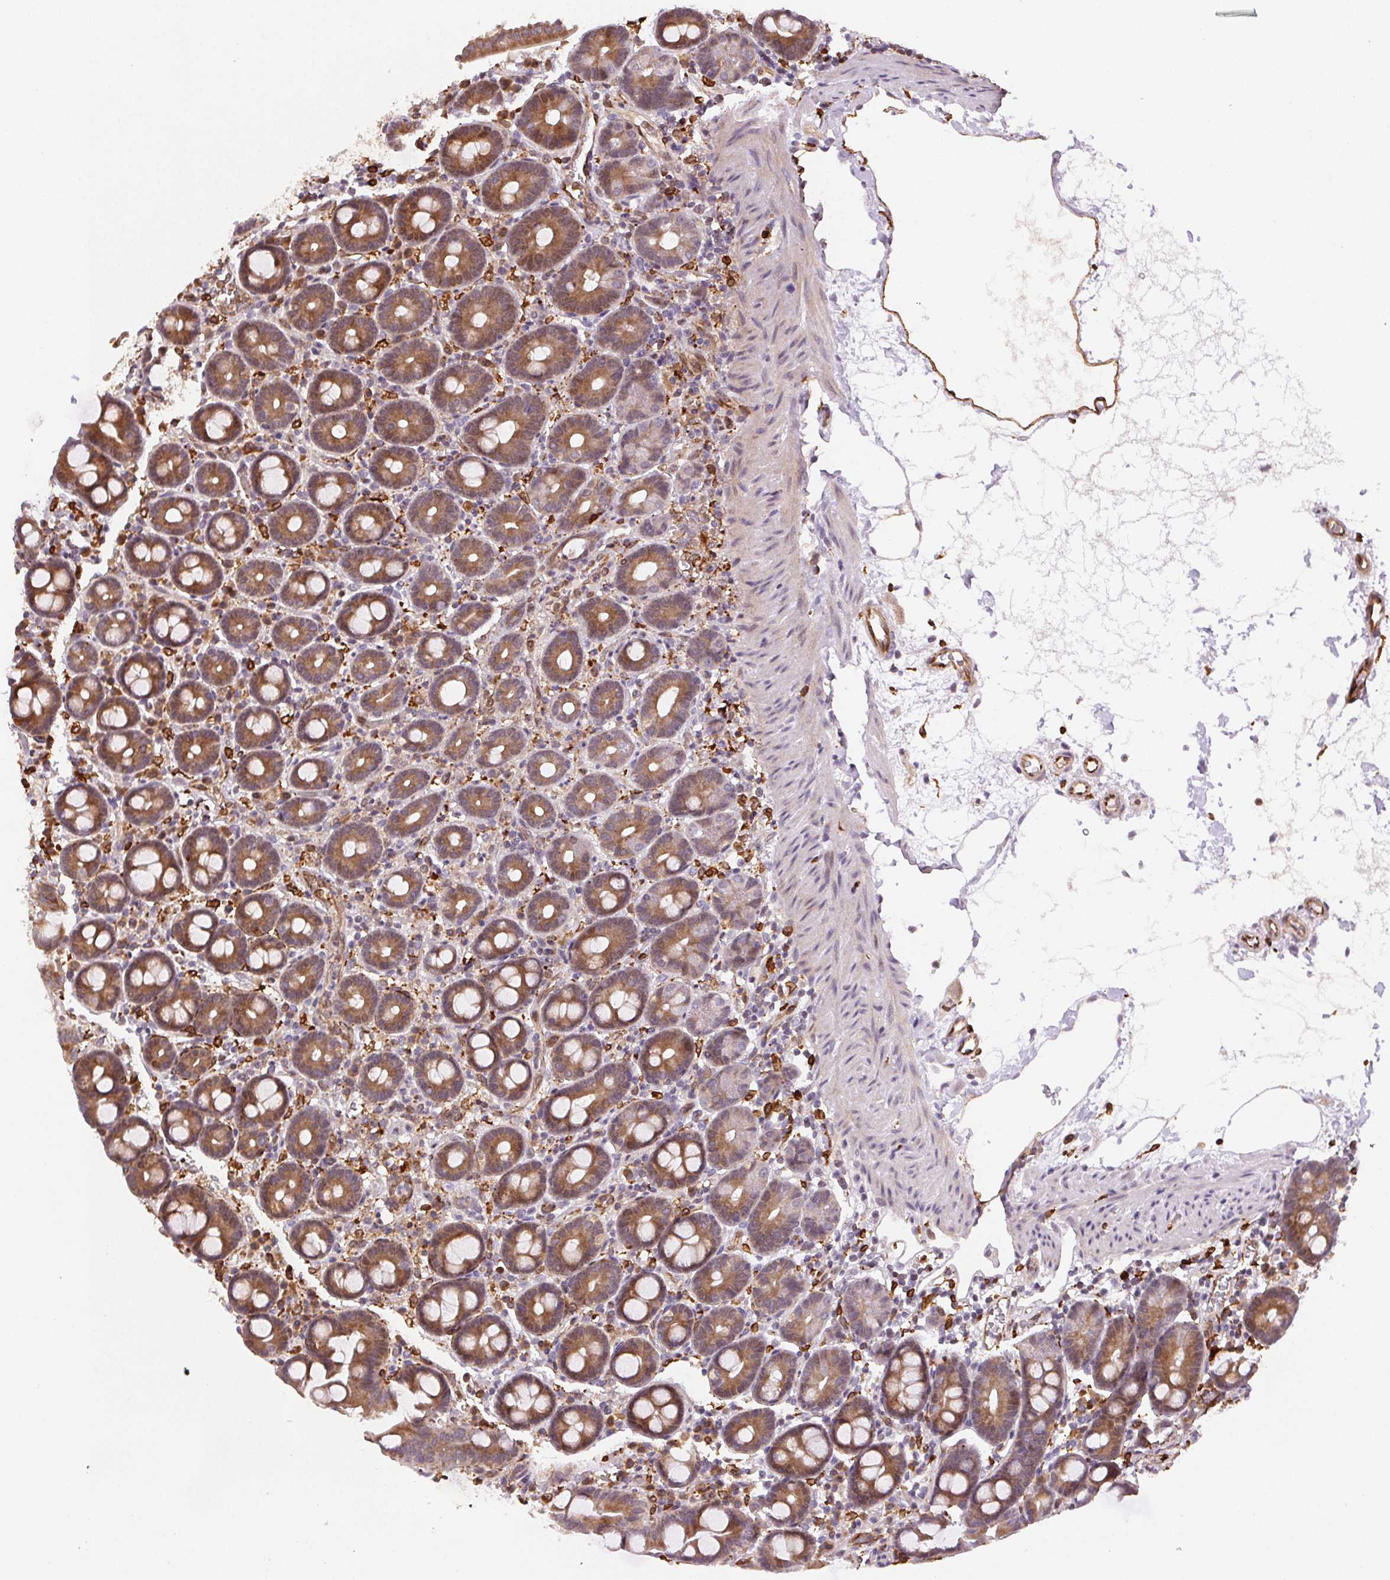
{"staining": {"intensity": "strong", "quantity": ">75%", "location": "cytoplasmic/membranous"}, "tissue": "duodenum", "cell_type": "Glandular cells", "image_type": "normal", "snomed": [{"axis": "morphology", "description": "Normal tissue, NOS"}, {"axis": "topography", "description": "Pancreas"}, {"axis": "topography", "description": "Duodenum"}], "caption": "Strong cytoplasmic/membranous expression is present in about >75% of glandular cells in unremarkable duodenum. The staining was performed using DAB (3,3'-diaminobenzidine), with brown indicating positive protein expression. Nuclei are stained blue with hematoxylin.", "gene": "RNASET2", "patient": {"sex": "male", "age": 59}}